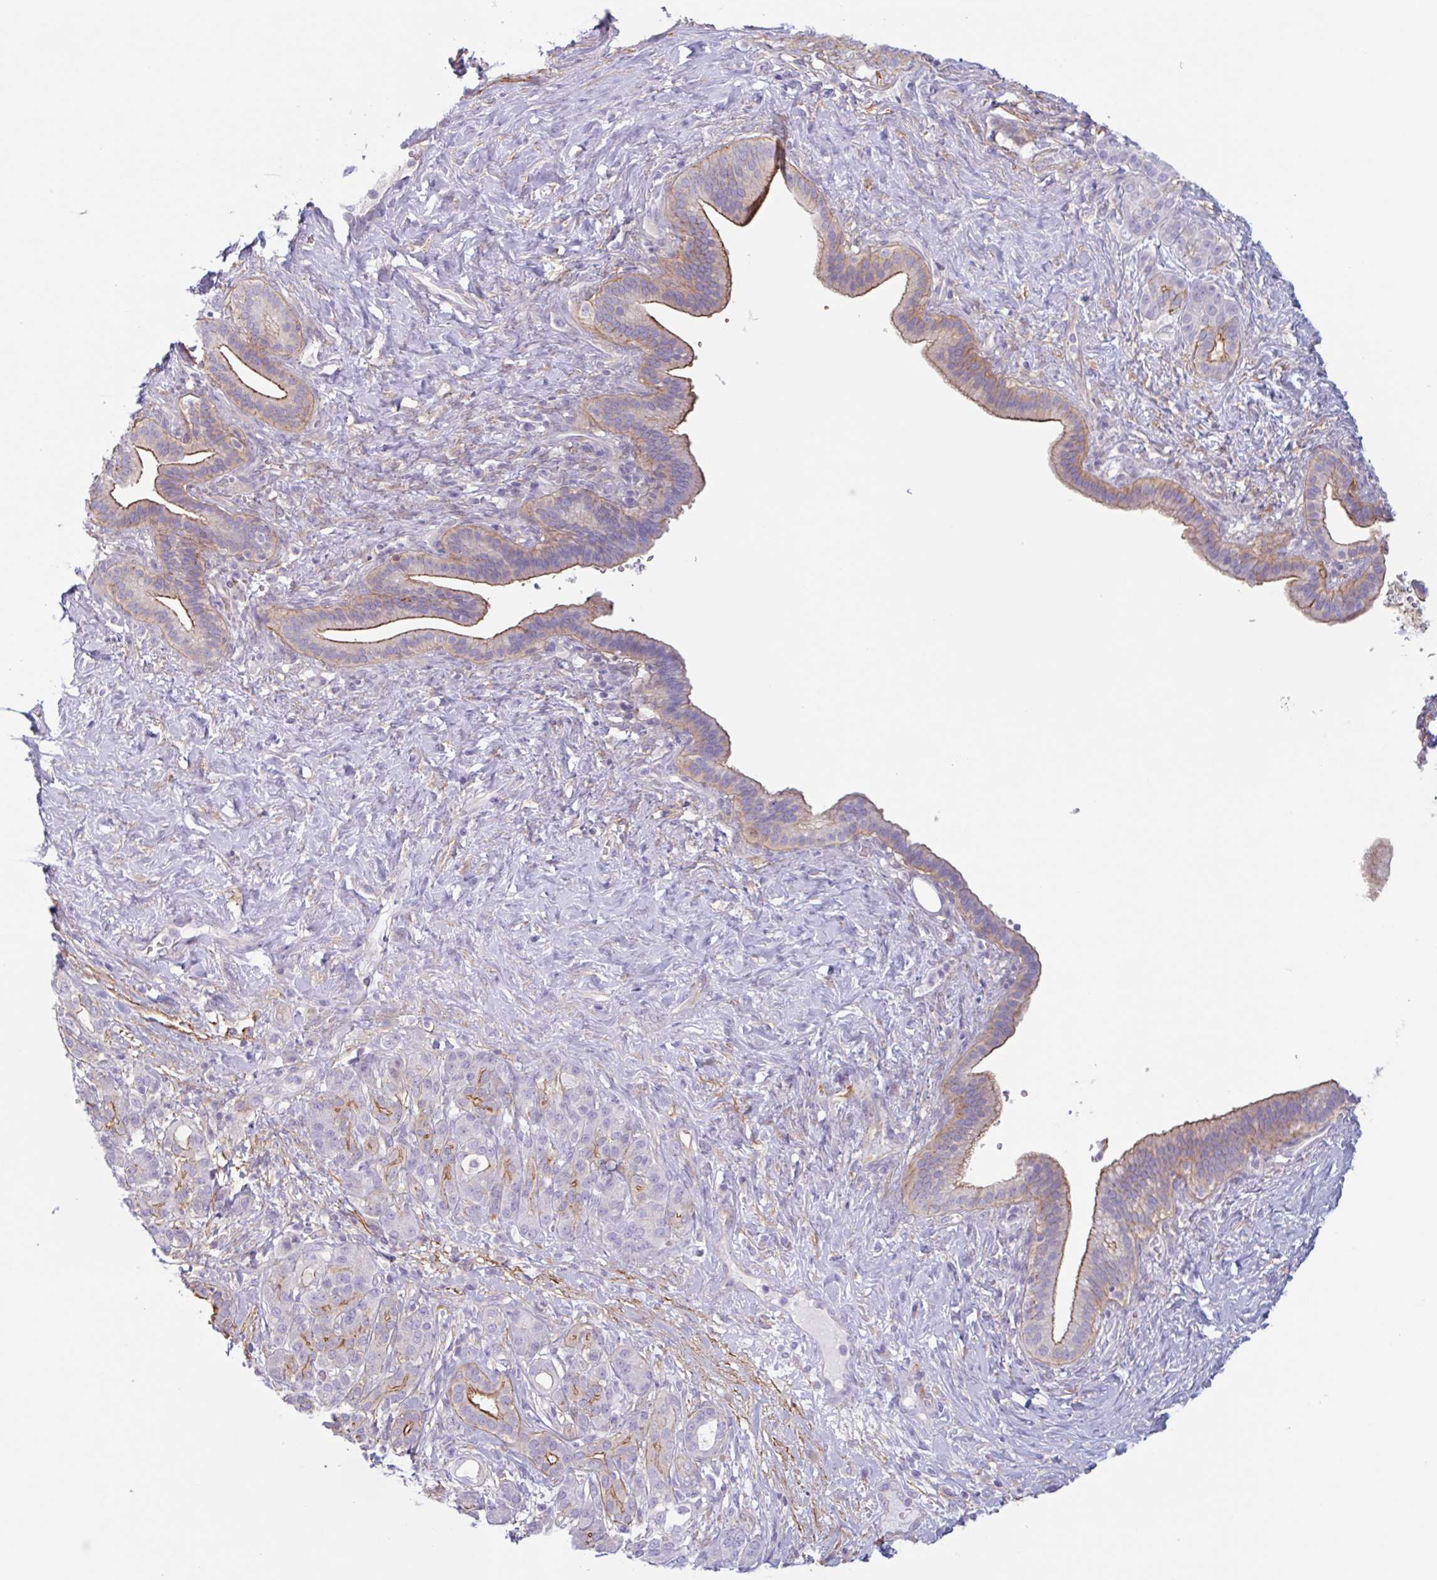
{"staining": {"intensity": "moderate", "quantity": "<25%", "location": "cytoplasmic/membranous"}, "tissue": "pancreatic cancer", "cell_type": "Tumor cells", "image_type": "cancer", "snomed": [{"axis": "morphology", "description": "Adenocarcinoma, NOS"}, {"axis": "topography", "description": "Pancreas"}], "caption": "Immunohistochemical staining of pancreatic cancer (adenocarcinoma) demonstrates low levels of moderate cytoplasmic/membranous protein expression in about <25% of tumor cells. The staining was performed using DAB (3,3'-diaminobenzidine), with brown indicating positive protein expression. Nuclei are stained blue with hematoxylin.", "gene": "MYH10", "patient": {"sex": "male", "age": 44}}